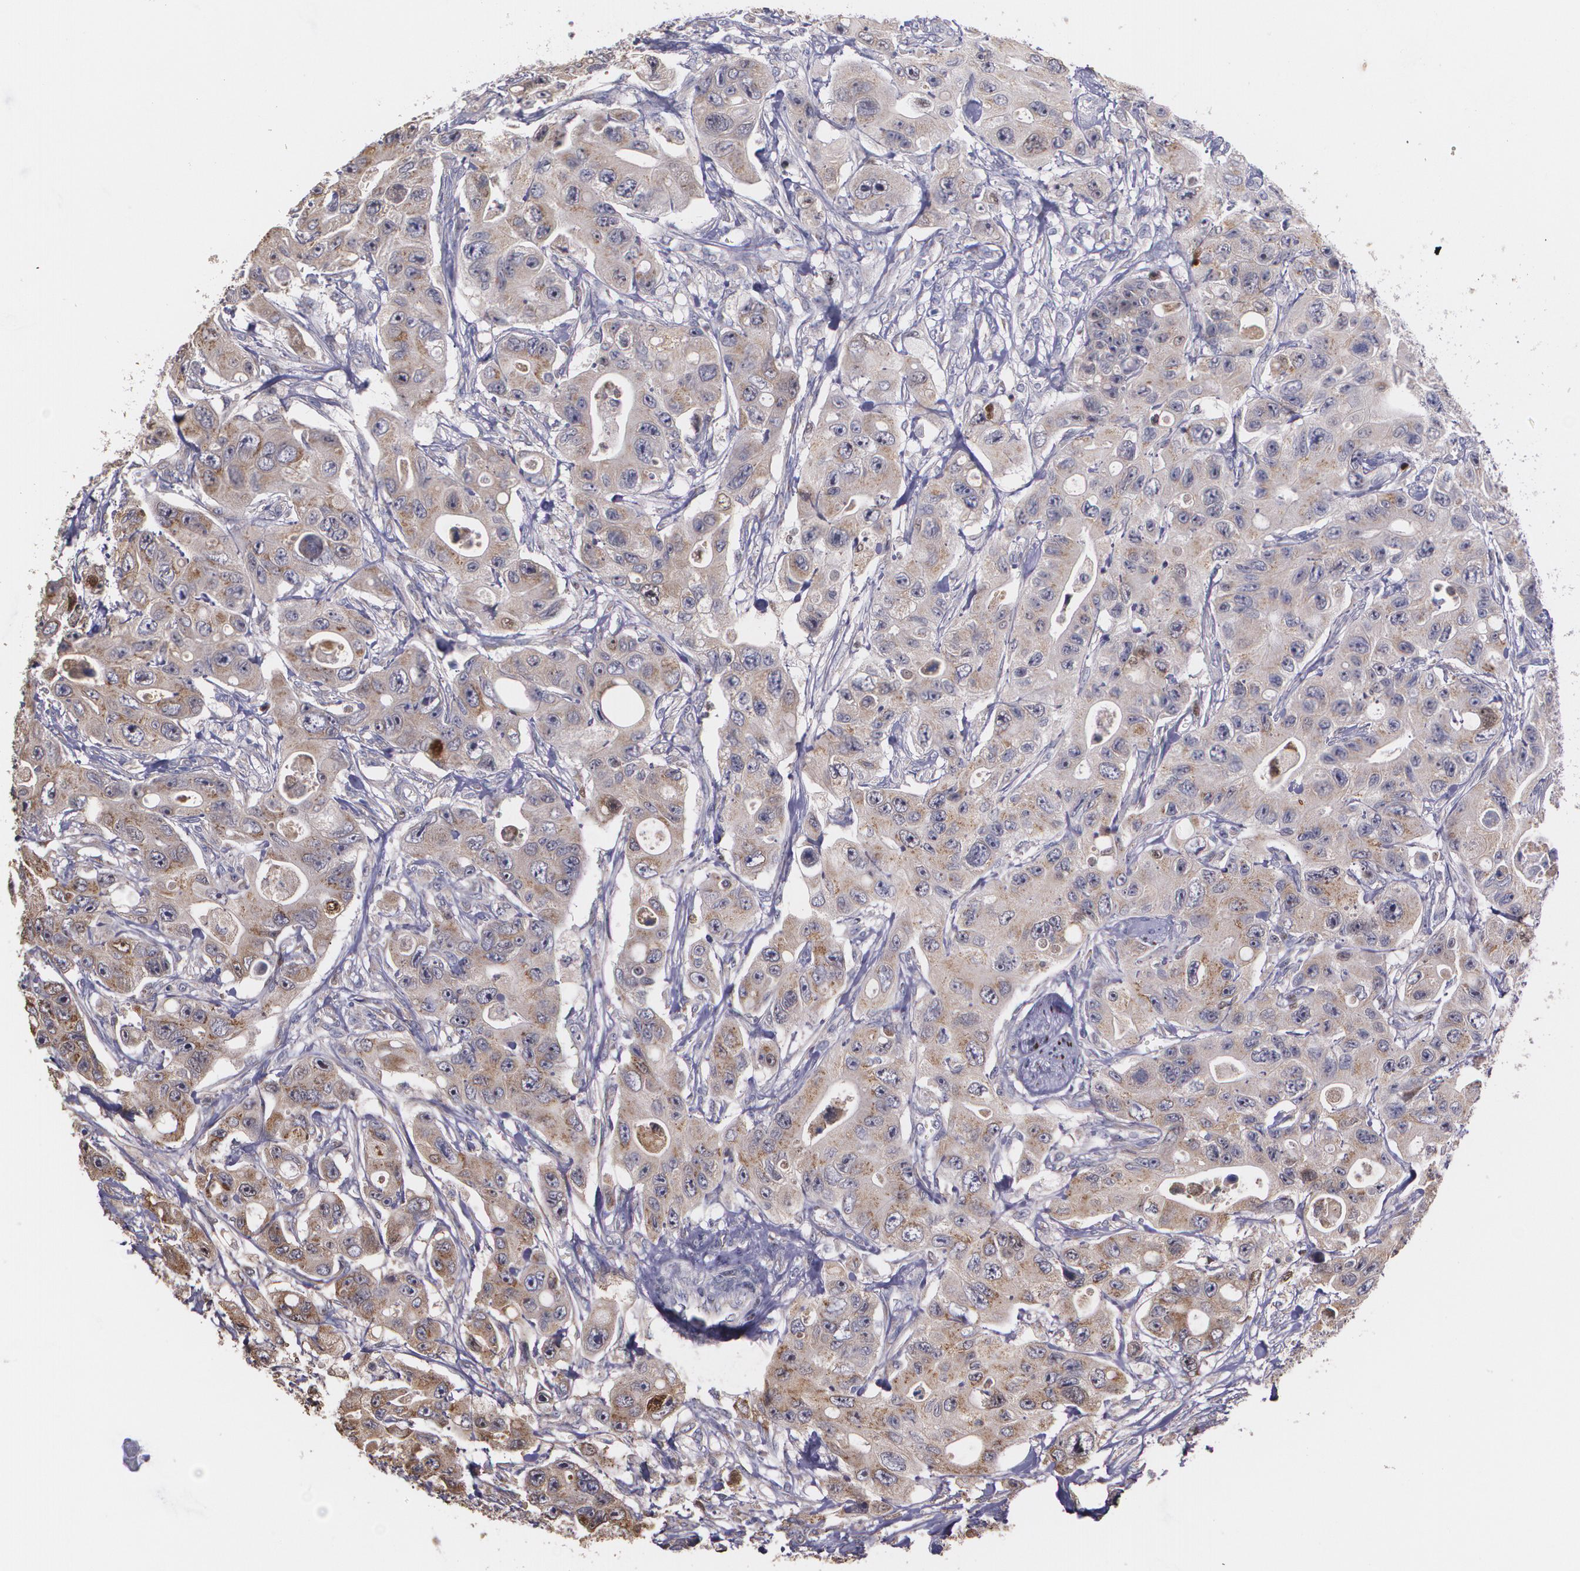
{"staining": {"intensity": "moderate", "quantity": ">75%", "location": "cytoplasmic/membranous"}, "tissue": "colorectal cancer", "cell_type": "Tumor cells", "image_type": "cancer", "snomed": [{"axis": "morphology", "description": "Adenocarcinoma, NOS"}, {"axis": "topography", "description": "Colon"}], "caption": "IHC of adenocarcinoma (colorectal) demonstrates medium levels of moderate cytoplasmic/membranous staining in approximately >75% of tumor cells.", "gene": "ATF3", "patient": {"sex": "female", "age": 46}}